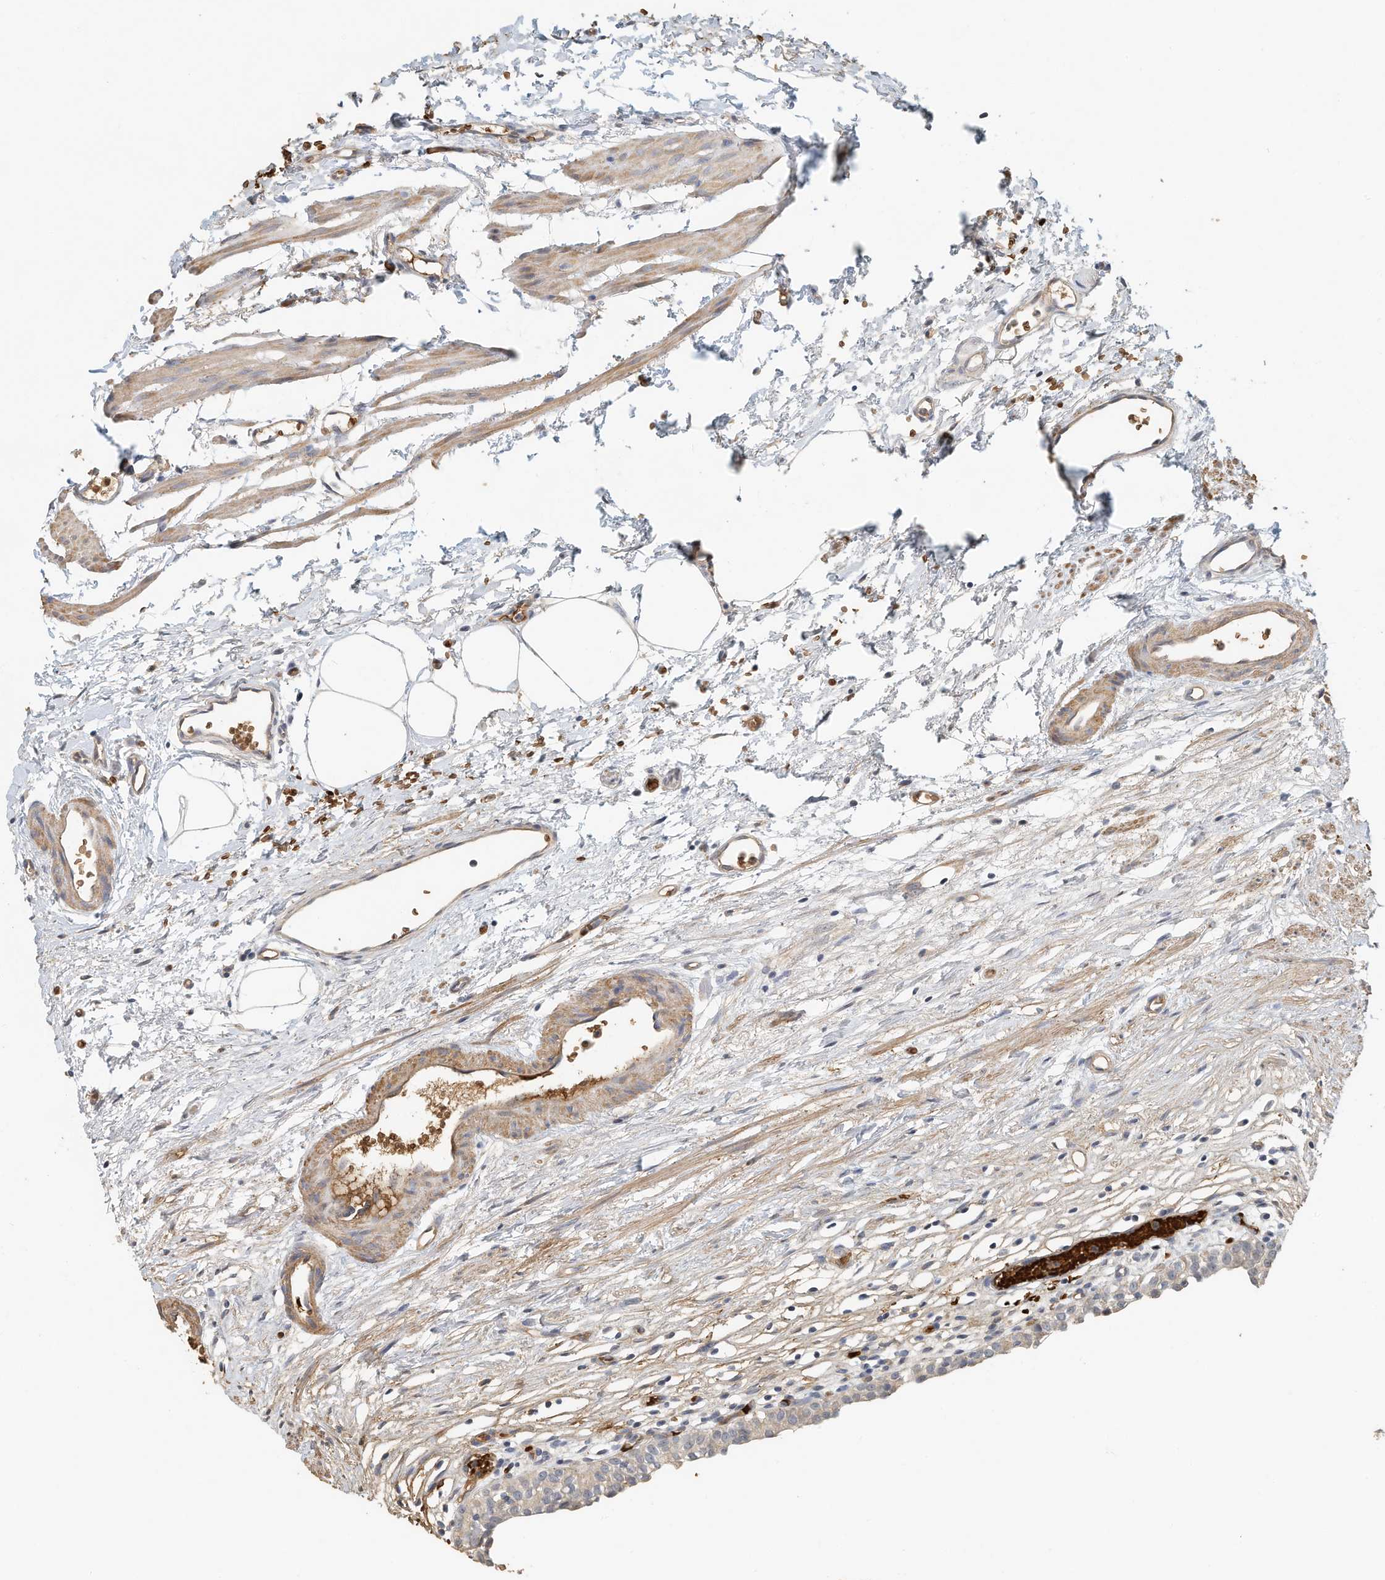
{"staining": {"intensity": "negative", "quantity": "none", "location": "none"}, "tissue": "urinary bladder", "cell_type": "Urothelial cells", "image_type": "normal", "snomed": [{"axis": "morphology", "description": "Normal tissue, NOS"}, {"axis": "morphology", "description": "Urothelial carcinoma, High grade"}, {"axis": "topography", "description": "Urinary bladder"}], "caption": "Urinary bladder stained for a protein using immunohistochemistry shows no positivity urothelial cells.", "gene": "RCAN3", "patient": {"sex": "female", "age": 60}}